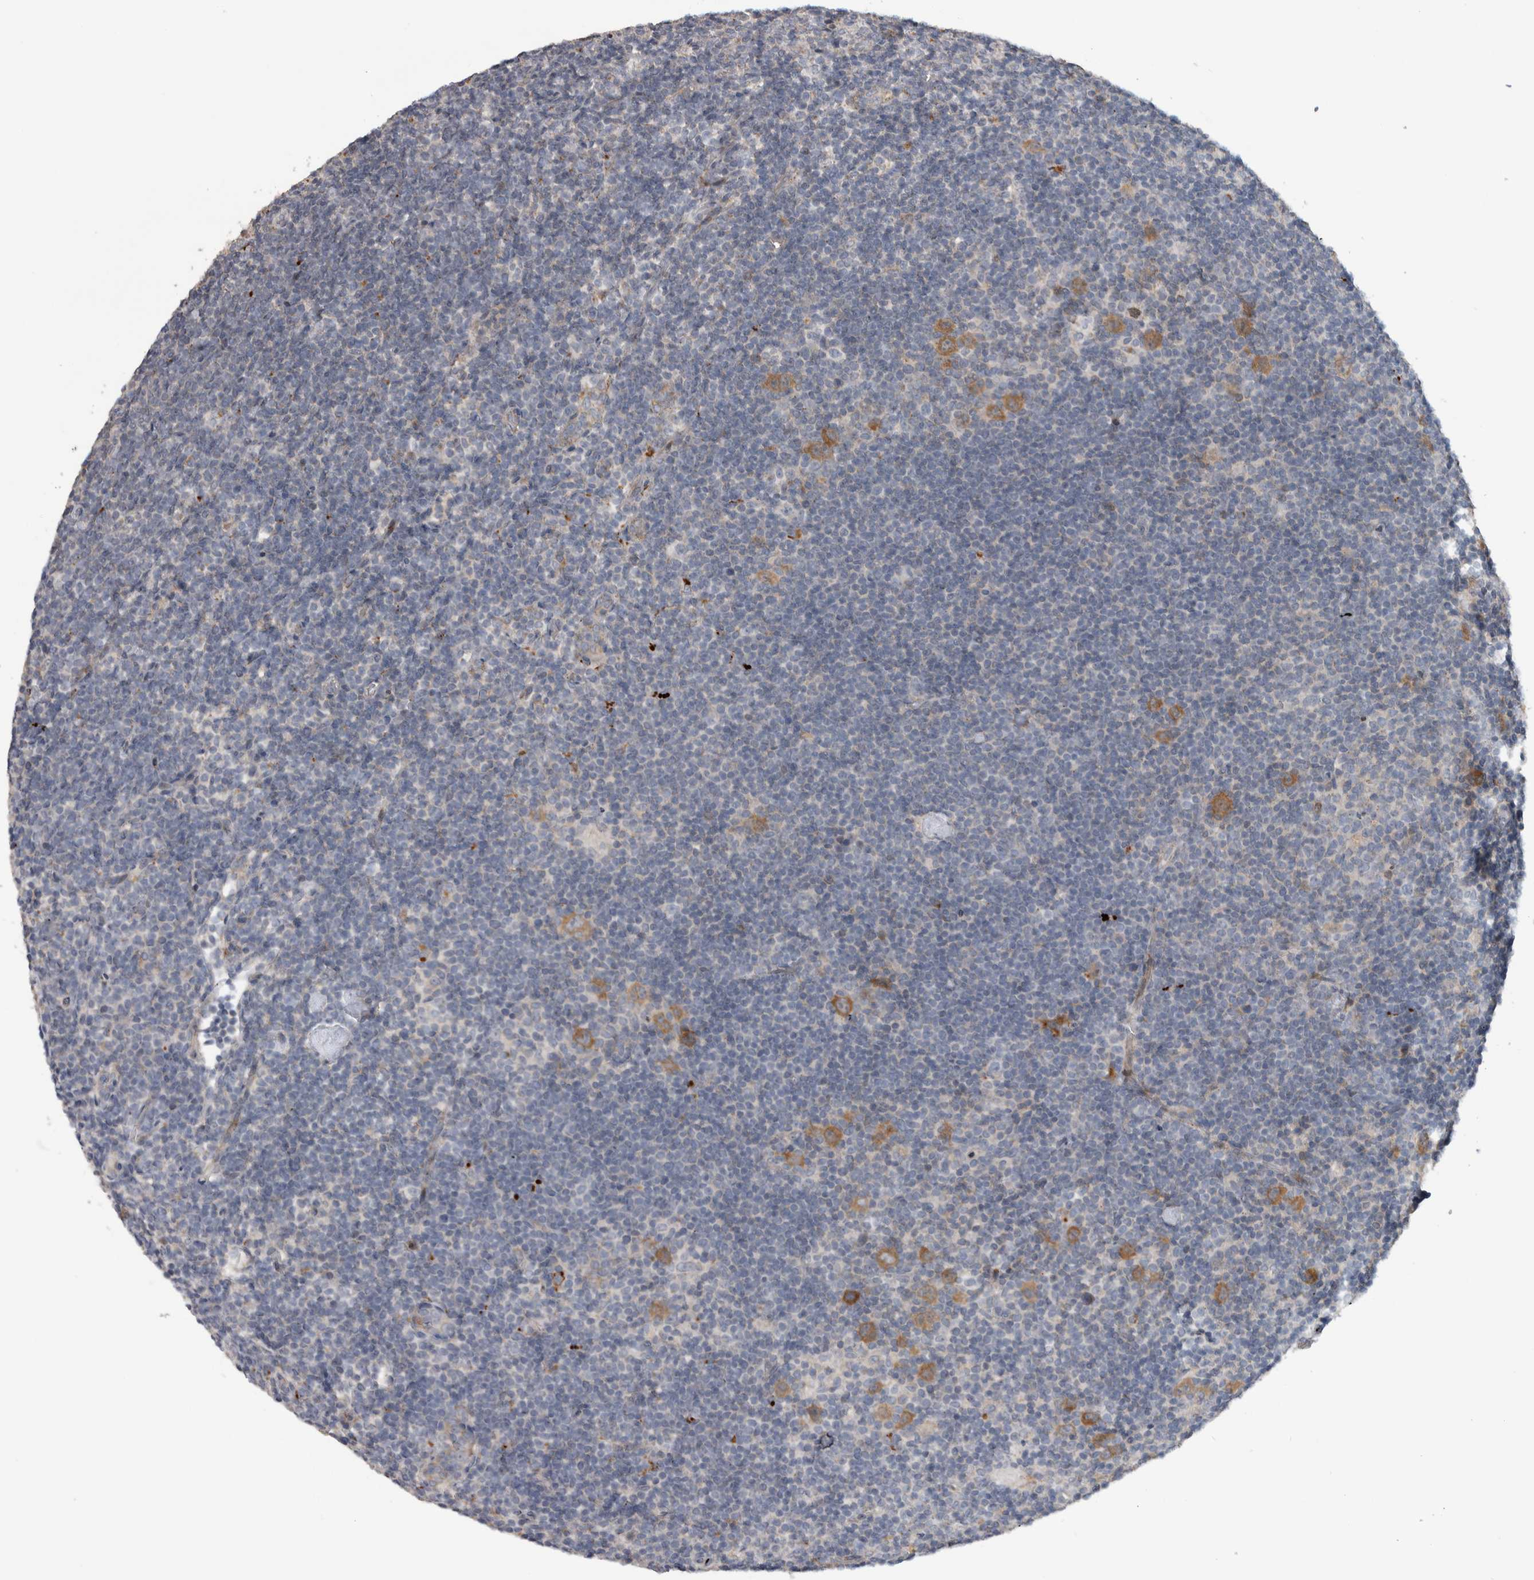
{"staining": {"intensity": "moderate", "quantity": ">75%", "location": "cytoplasmic/membranous"}, "tissue": "lymphoma", "cell_type": "Tumor cells", "image_type": "cancer", "snomed": [{"axis": "morphology", "description": "Hodgkin's disease, NOS"}, {"axis": "topography", "description": "Lymph node"}], "caption": "Immunohistochemical staining of human lymphoma demonstrates medium levels of moderate cytoplasmic/membranous expression in about >75% of tumor cells.", "gene": "FAM83G", "patient": {"sex": "female", "age": 57}}